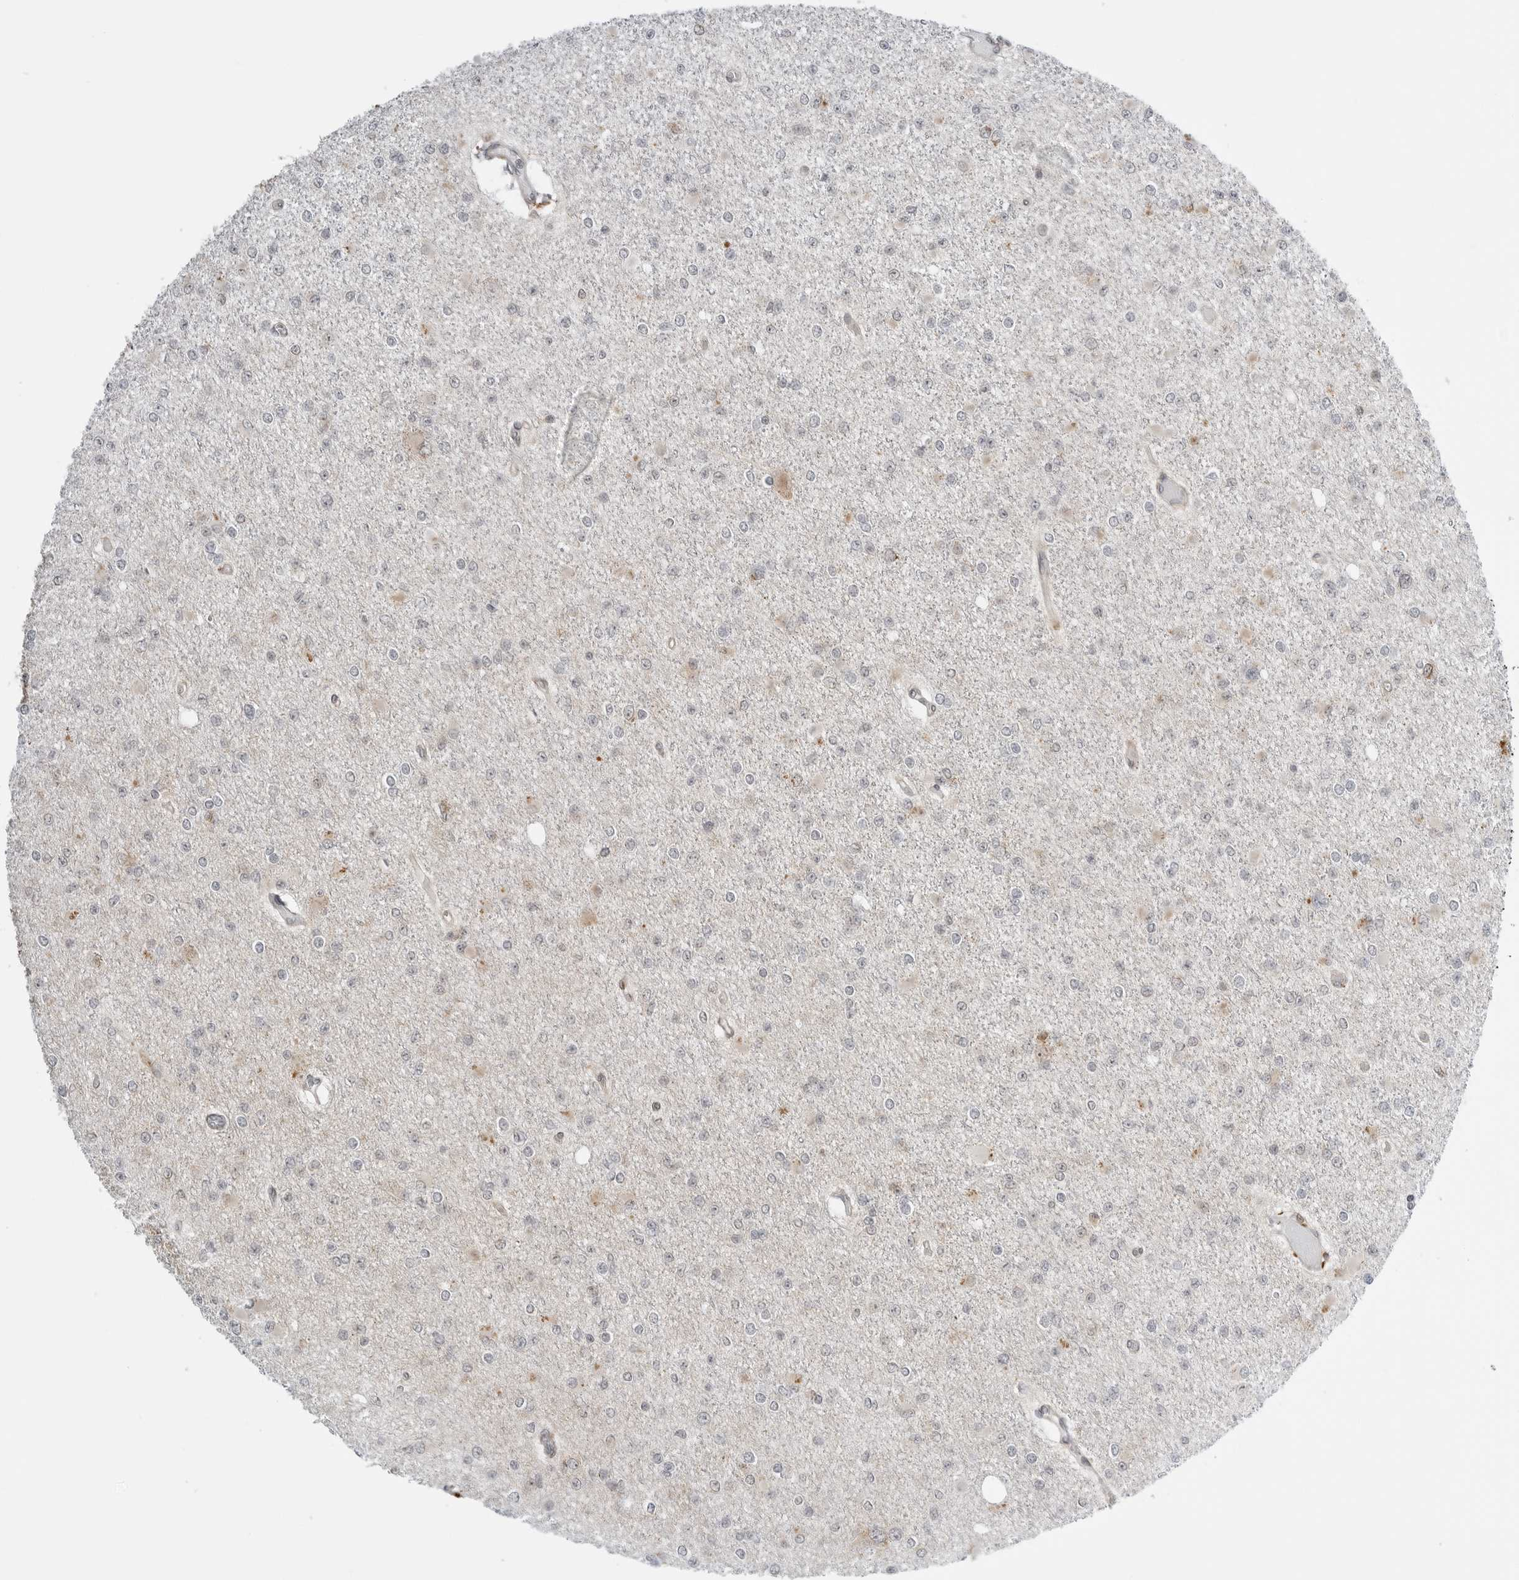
{"staining": {"intensity": "negative", "quantity": "none", "location": "none"}, "tissue": "glioma", "cell_type": "Tumor cells", "image_type": "cancer", "snomed": [{"axis": "morphology", "description": "Glioma, malignant, Low grade"}, {"axis": "topography", "description": "Brain"}], "caption": "A histopathology image of malignant low-grade glioma stained for a protein displays no brown staining in tumor cells.", "gene": "PEX2", "patient": {"sex": "female", "age": 22}}